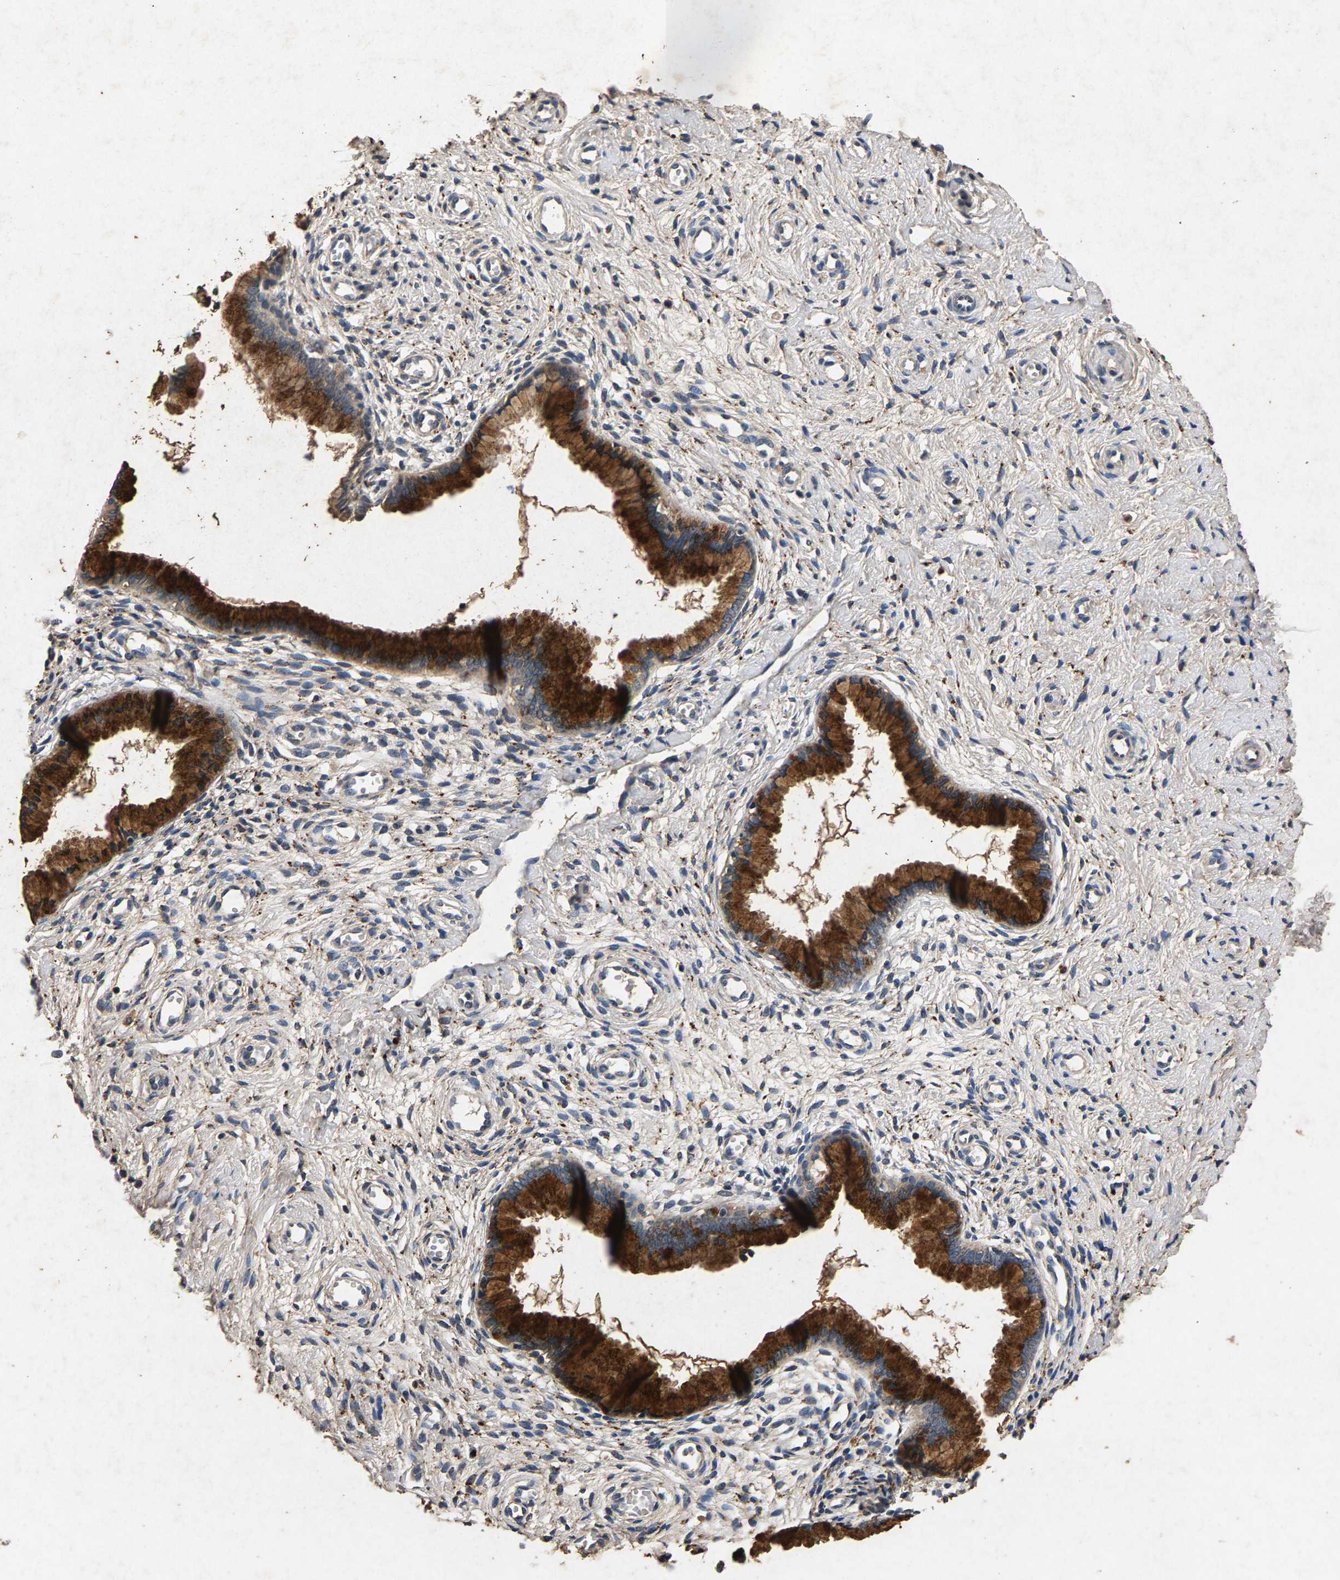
{"staining": {"intensity": "strong", "quantity": ">75%", "location": "cytoplasmic/membranous"}, "tissue": "cervix", "cell_type": "Glandular cells", "image_type": "normal", "snomed": [{"axis": "morphology", "description": "Normal tissue, NOS"}, {"axis": "topography", "description": "Cervix"}], "caption": "Immunohistochemical staining of normal cervix reveals strong cytoplasmic/membranous protein positivity in approximately >75% of glandular cells. (Brightfield microscopy of DAB IHC at high magnification).", "gene": "PPP1CC", "patient": {"sex": "female", "age": 65}}